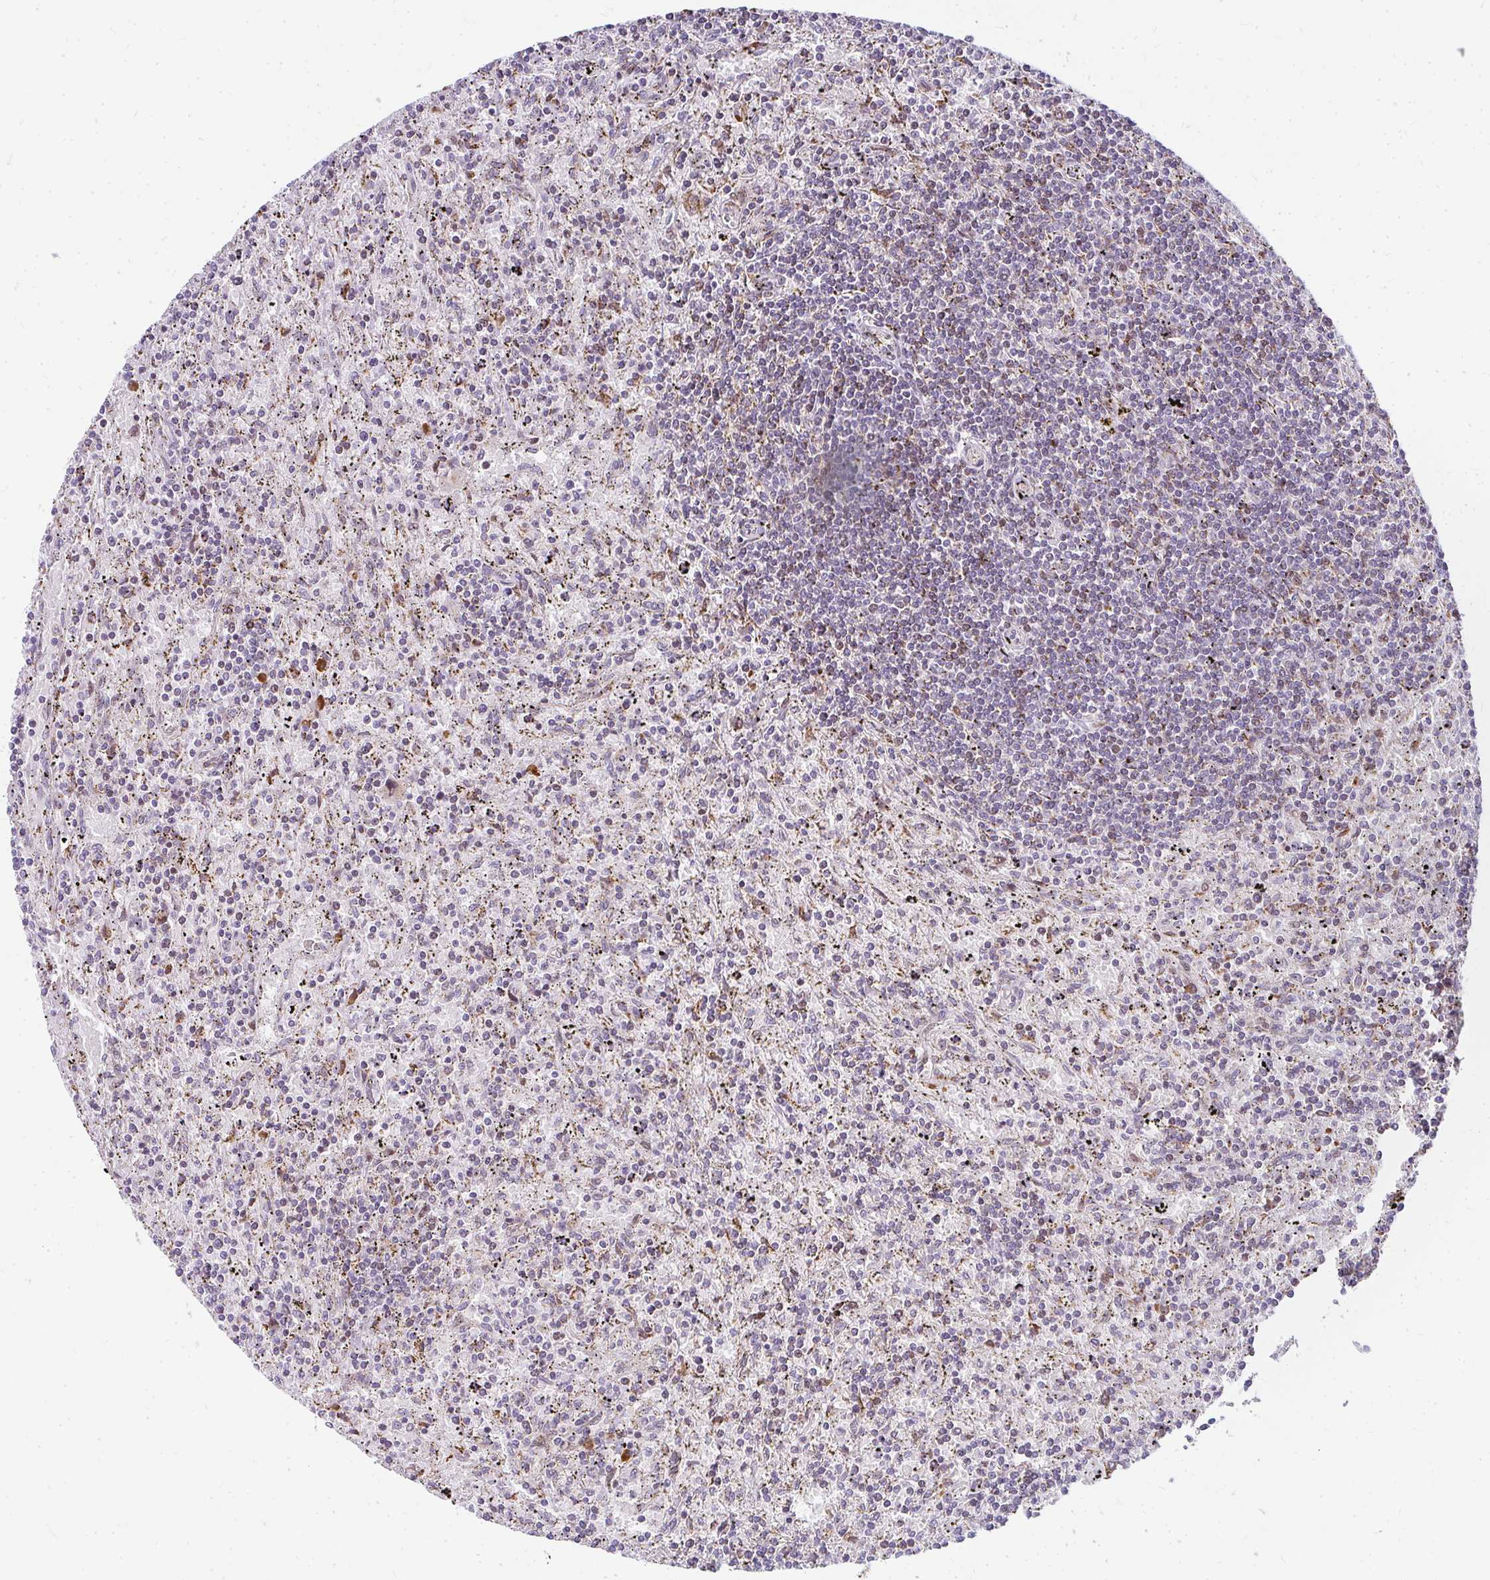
{"staining": {"intensity": "moderate", "quantity": "<25%", "location": "cytoplasmic/membranous"}, "tissue": "lymphoma", "cell_type": "Tumor cells", "image_type": "cancer", "snomed": [{"axis": "morphology", "description": "Malignant lymphoma, non-Hodgkin's type, Low grade"}, {"axis": "topography", "description": "Spleen"}], "caption": "A brown stain labels moderate cytoplasmic/membranous positivity of a protein in human lymphoma tumor cells. Using DAB (brown) and hematoxylin (blue) stains, captured at high magnification using brightfield microscopy.", "gene": "PLA2G5", "patient": {"sex": "male", "age": 76}}